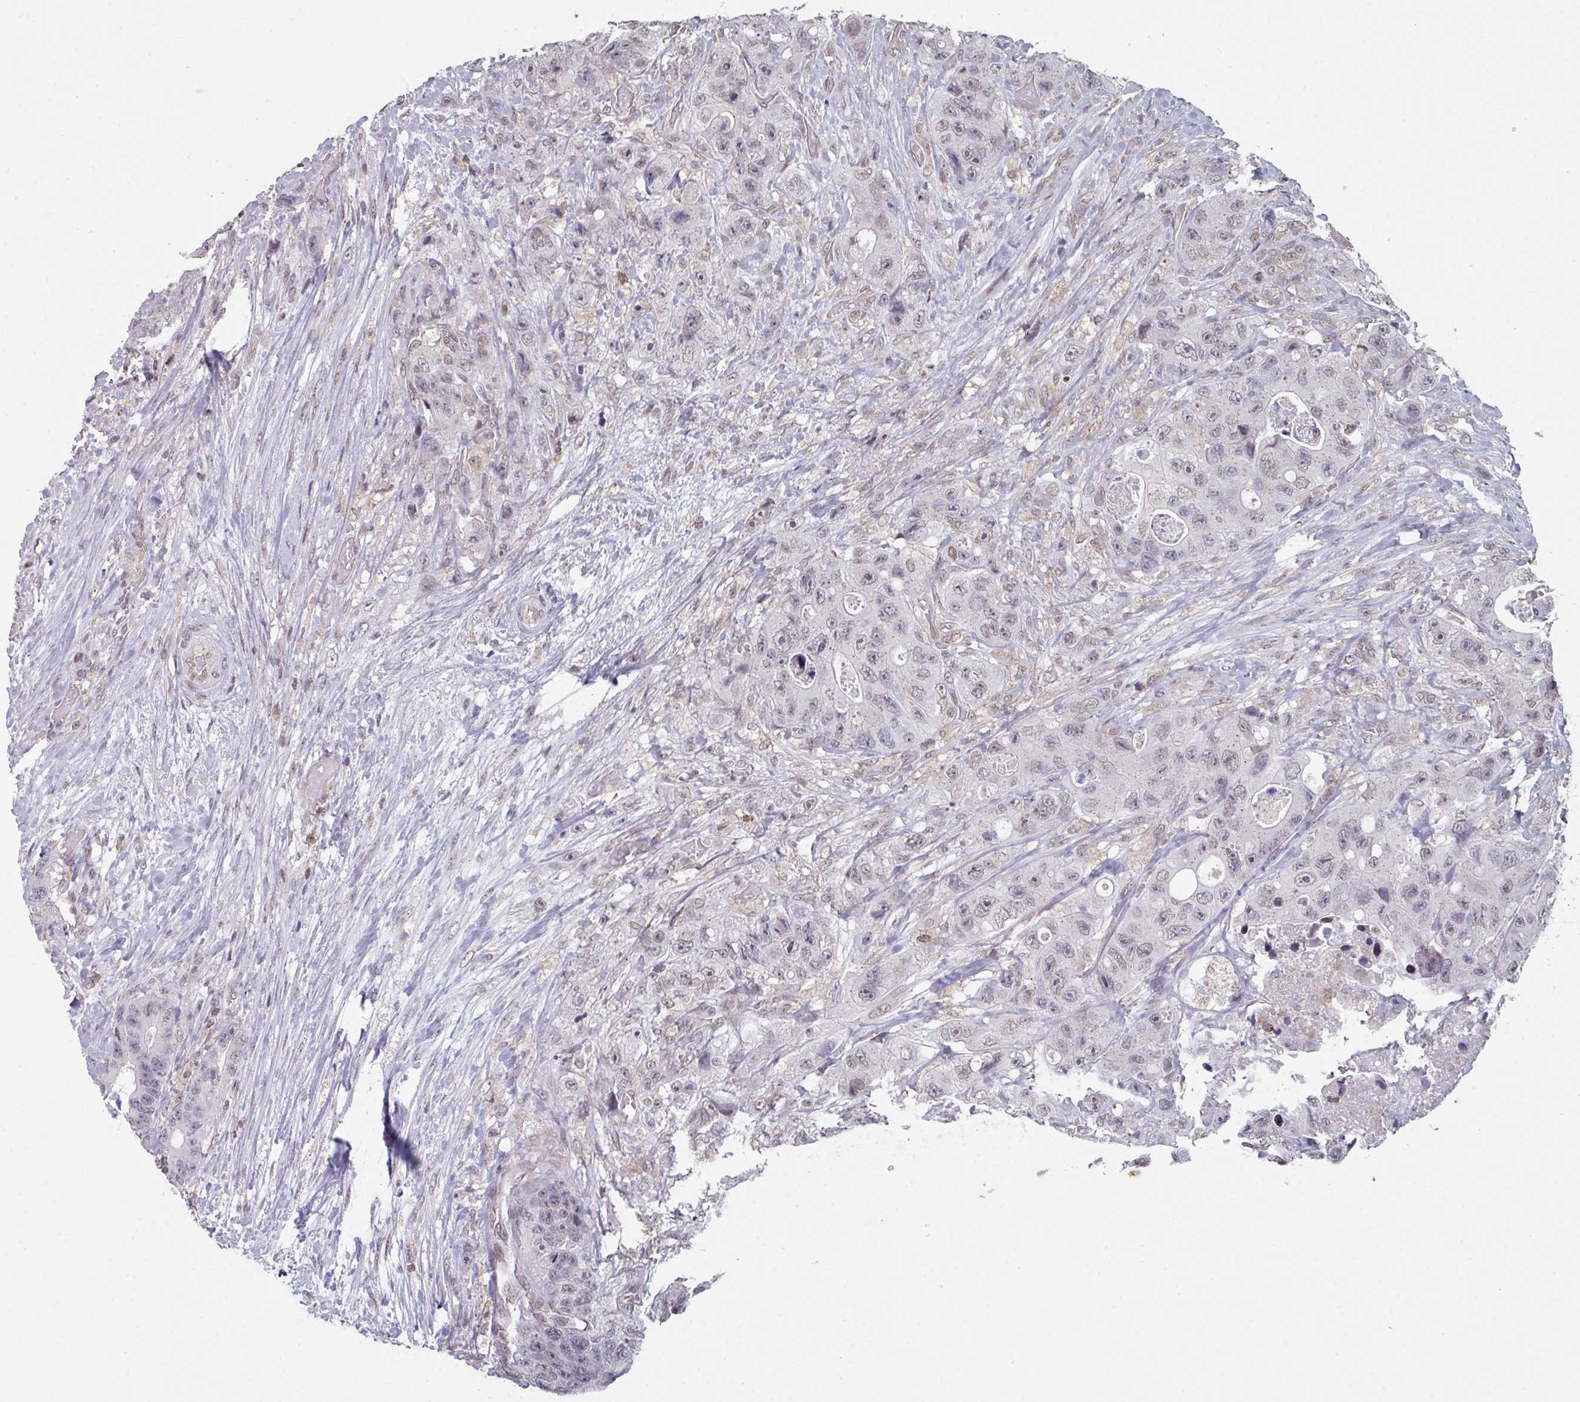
{"staining": {"intensity": "weak", "quantity": "25%-75%", "location": "nuclear"}, "tissue": "colorectal cancer", "cell_type": "Tumor cells", "image_type": "cancer", "snomed": [{"axis": "morphology", "description": "Adenocarcinoma, NOS"}, {"axis": "topography", "description": "Colon"}], "caption": "Immunohistochemical staining of adenocarcinoma (colorectal) displays low levels of weak nuclear protein staining in approximately 25%-75% of tumor cells.", "gene": "RASAL3", "patient": {"sex": "female", "age": 46}}